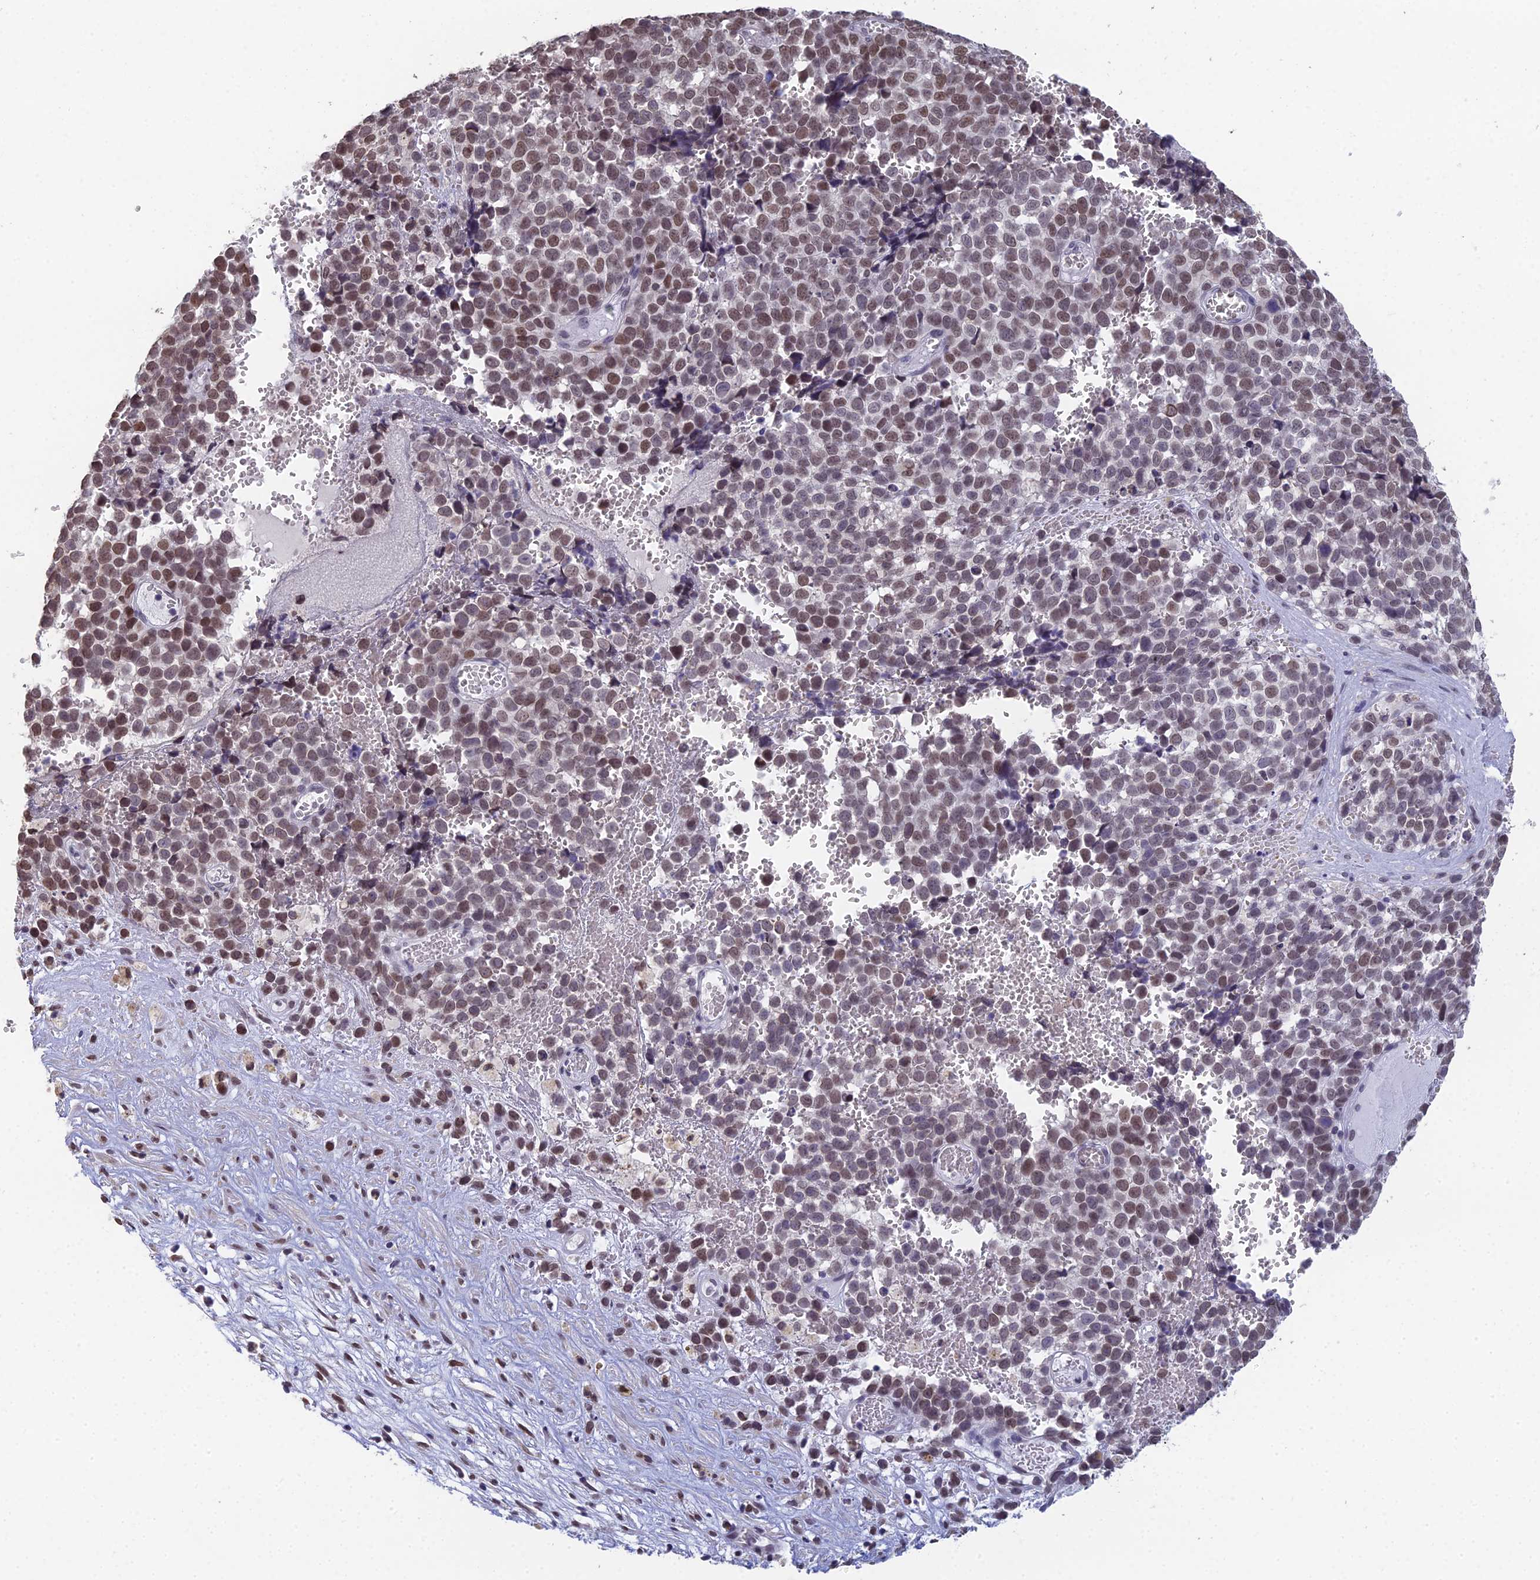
{"staining": {"intensity": "moderate", "quantity": ">75%", "location": "nuclear"}, "tissue": "melanoma", "cell_type": "Tumor cells", "image_type": "cancer", "snomed": [{"axis": "morphology", "description": "Malignant melanoma, NOS"}, {"axis": "topography", "description": "Nose, NOS"}], "caption": "The image reveals immunohistochemical staining of melanoma. There is moderate nuclear staining is seen in about >75% of tumor cells.", "gene": "CCDC97", "patient": {"sex": "female", "age": 48}}